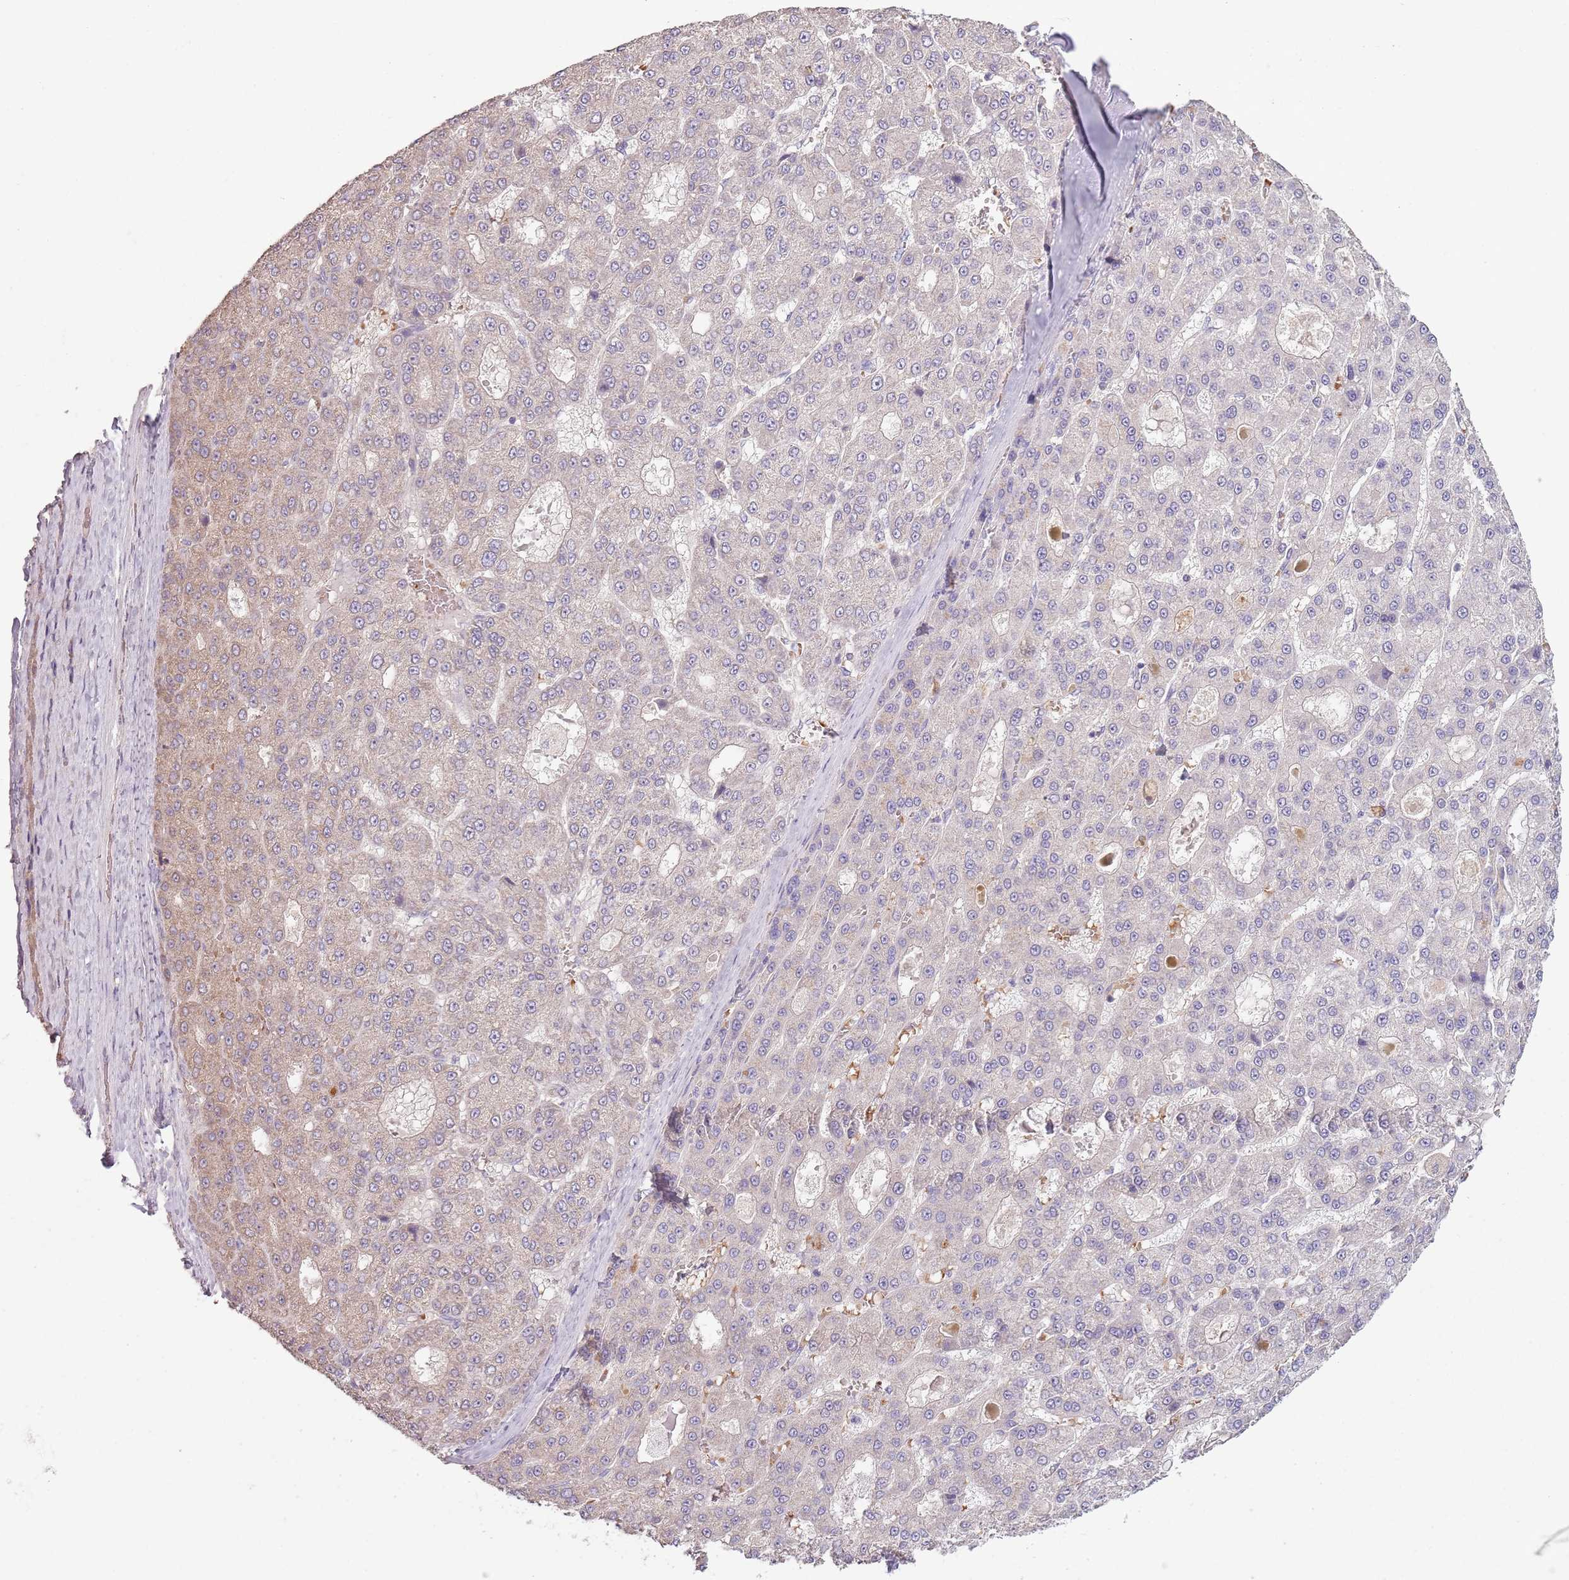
{"staining": {"intensity": "weak", "quantity": "25%-75%", "location": "nuclear"}, "tissue": "liver cancer", "cell_type": "Tumor cells", "image_type": "cancer", "snomed": [{"axis": "morphology", "description": "Carcinoma, Hepatocellular, NOS"}, {"axis": "topography", "description": "Liver"}], "caption": "Hepatocellular carcinoma (liver) stained for a protein (brown) displays weak nuclear positive staining in approximately 25%-75% of tumor cells.", "gene": "TEKT4", "patient": {"sex": "male", "age": 70}}